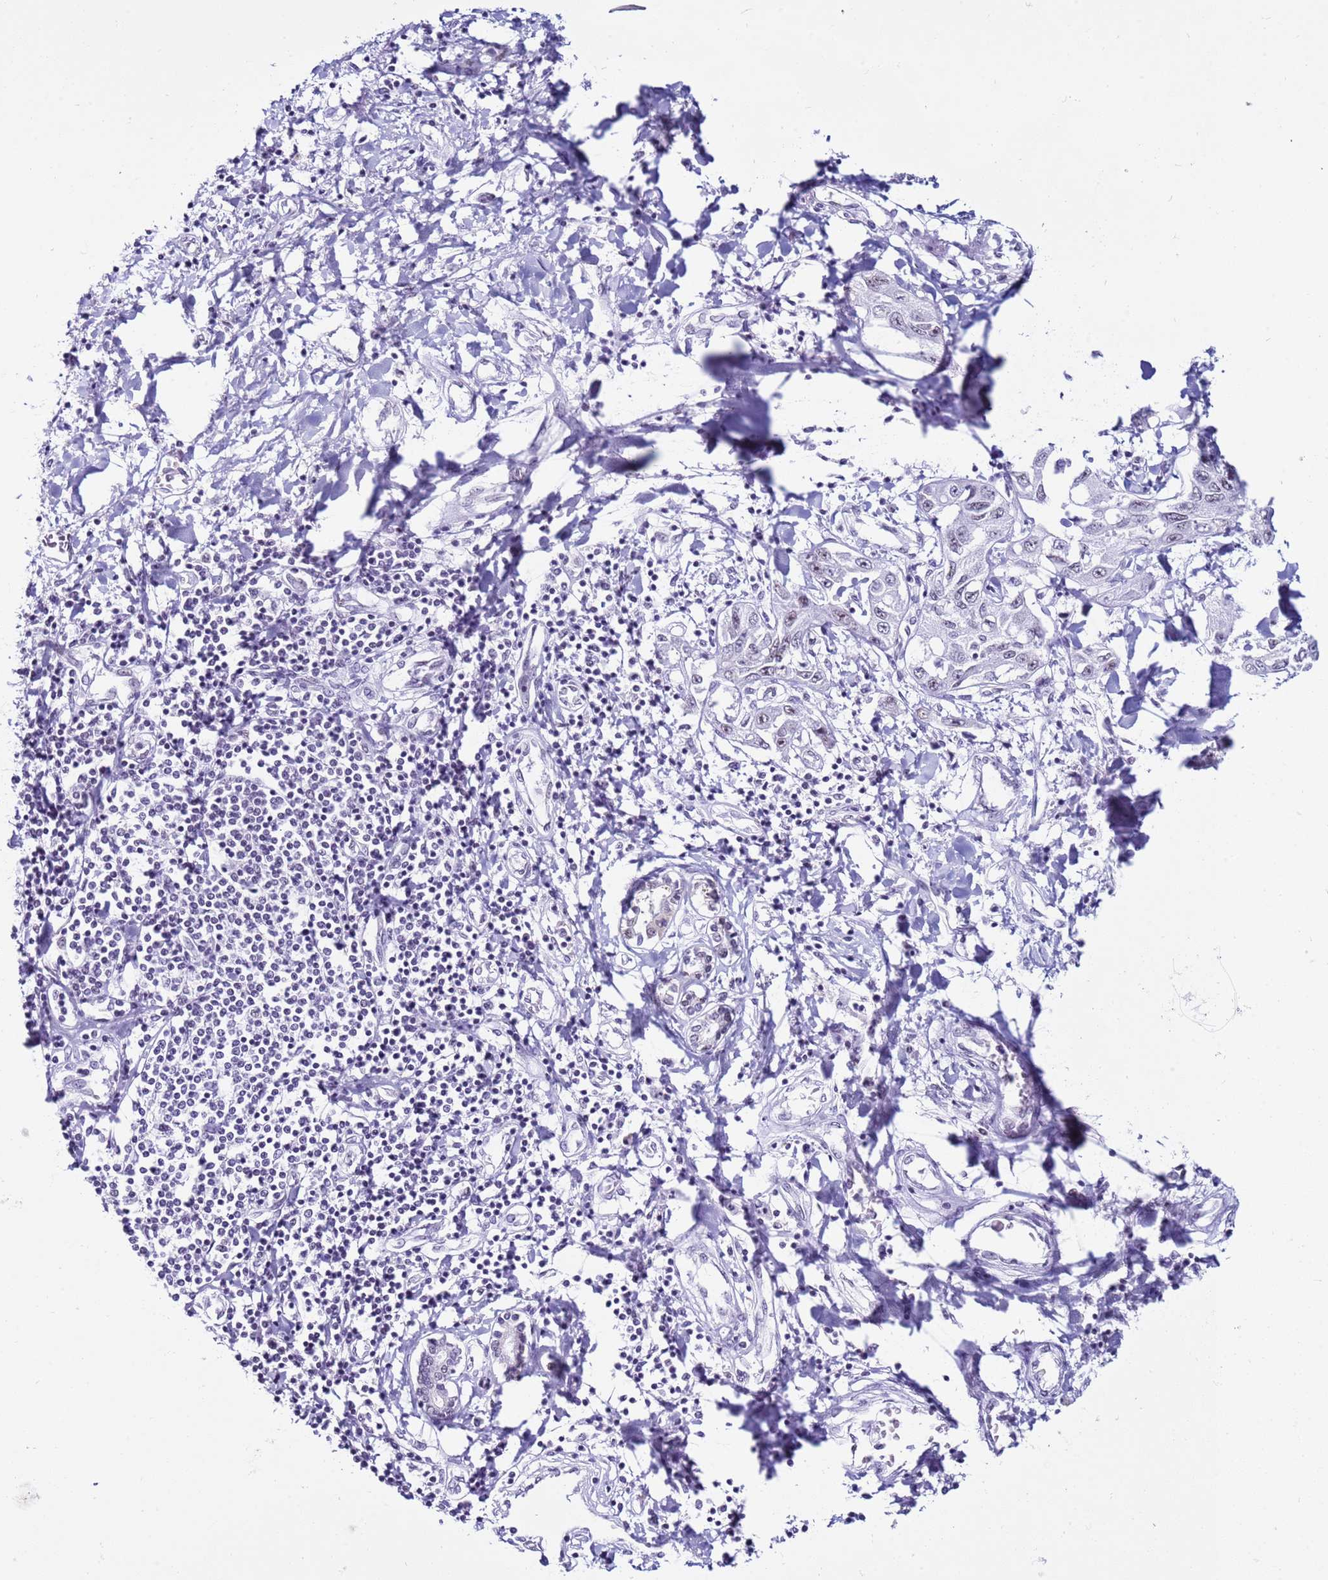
{"staining": {"intensity": "negative", "quantity": "none", "location": "none"}, "tissue": "liver cancer", "cell_type": "Tumor cells", "image_type": "cancer", "snomed": [{"axis": "morphology", "description": "Cholangiocarcinoma"}, {"axis": "topography", "description": "Liver"}], "caption": "Immunohistochemical staining of liver cholangiocarcinoma shows no significant expression in tumor cells.", "gene": "DHX15", "patient": {"sex": "male", "age": 59}}